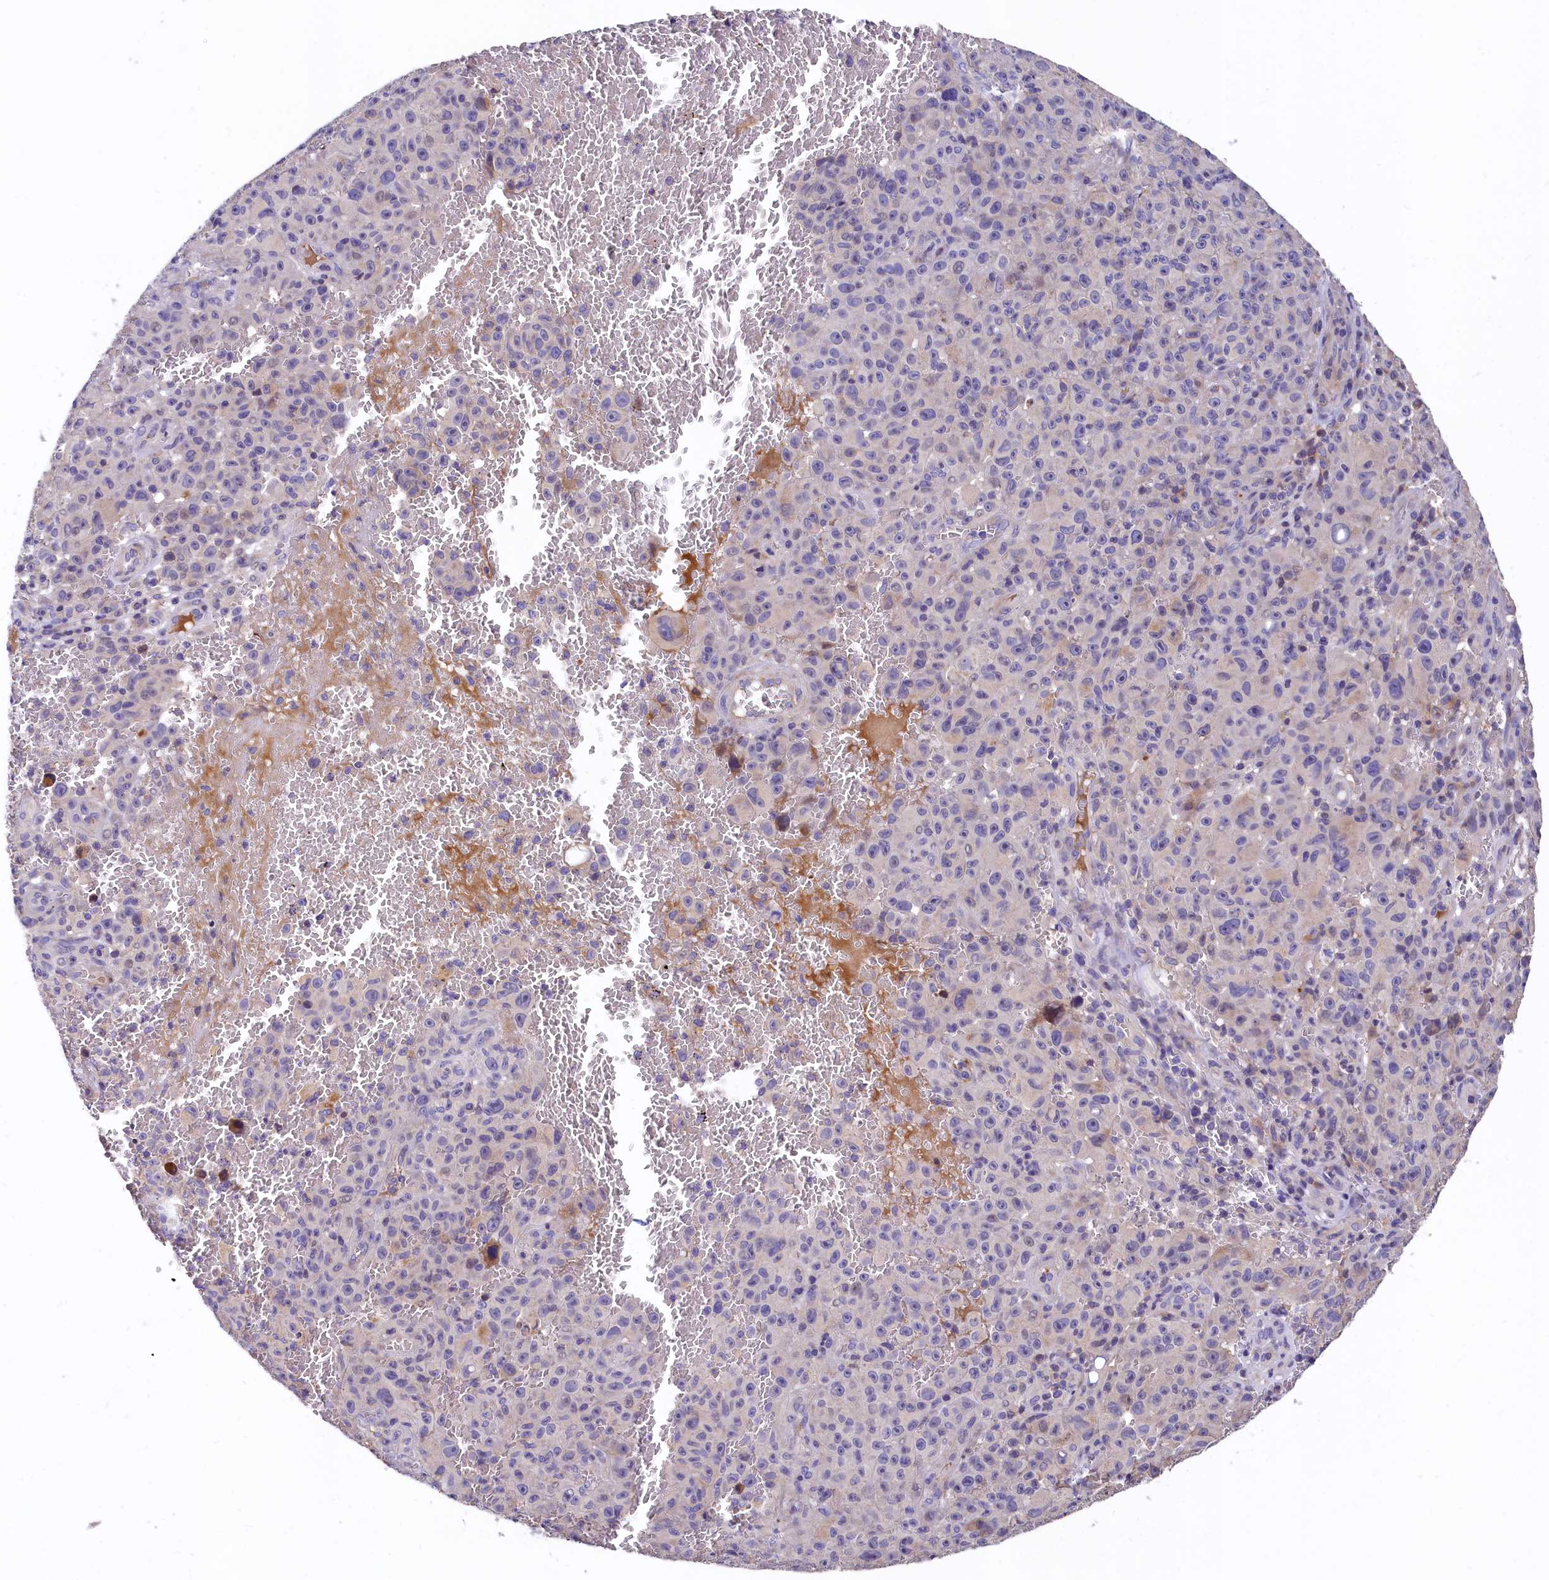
{"staining": {"intensity": "negative", "quantity": "none", "location": "none"}, "tissue": "melanoma", "cell_type": "Tumor cells", "image_type": "cancer", "snomed": [{"axis": "morphology", "description": "Malignant melanoma, NOS"}, {"axis": "topography", "description": "Skin"}], "caption": "Immunohistochemical staining of human melanoma shows no significant expression in tumor cells.", "gene": "EPS8L2", "patient": {"sex": "female", "age": 82}}